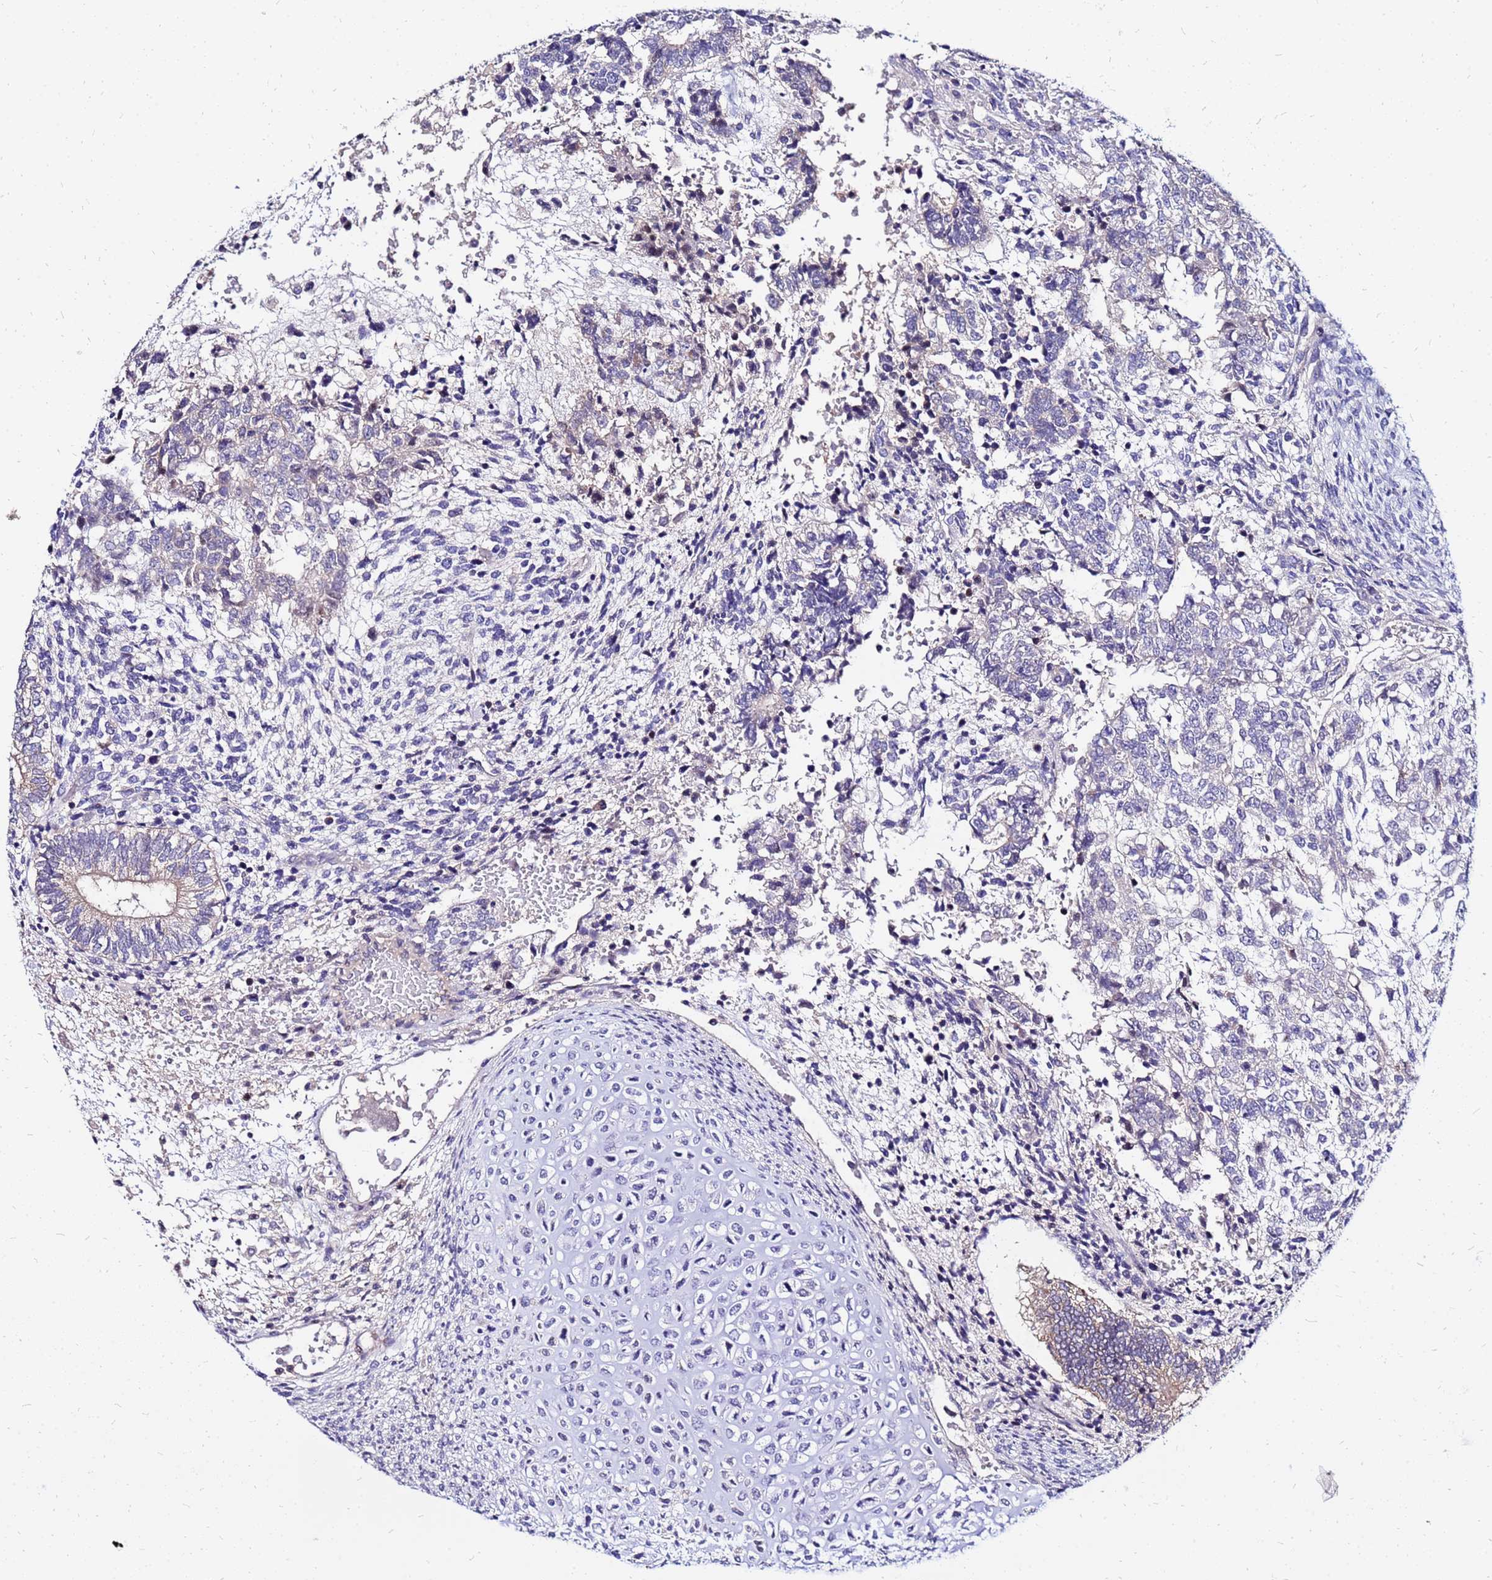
{"staining": {"intensity": "negative", "quantity": "none", "location": "none"}, "tissue": "testis cancer", "cell_type": "Tumor cells", "image_type": "cancer", "snomed": [{"axis": "morphology", "description": "Carcinoma, Embryonal, NOS"}, {"axis": "topography", "description": "Testis"}], "caption": "This micrograph is of testis cancer (embryonal carcinoma) stained with immunohistochemistry to label a protein in brown with the nuclei are counter-stained blue. There is no positivity in tumor cells.", "gene": "ARHGEF5", "patient": {"sex": "male", "age": 23}}